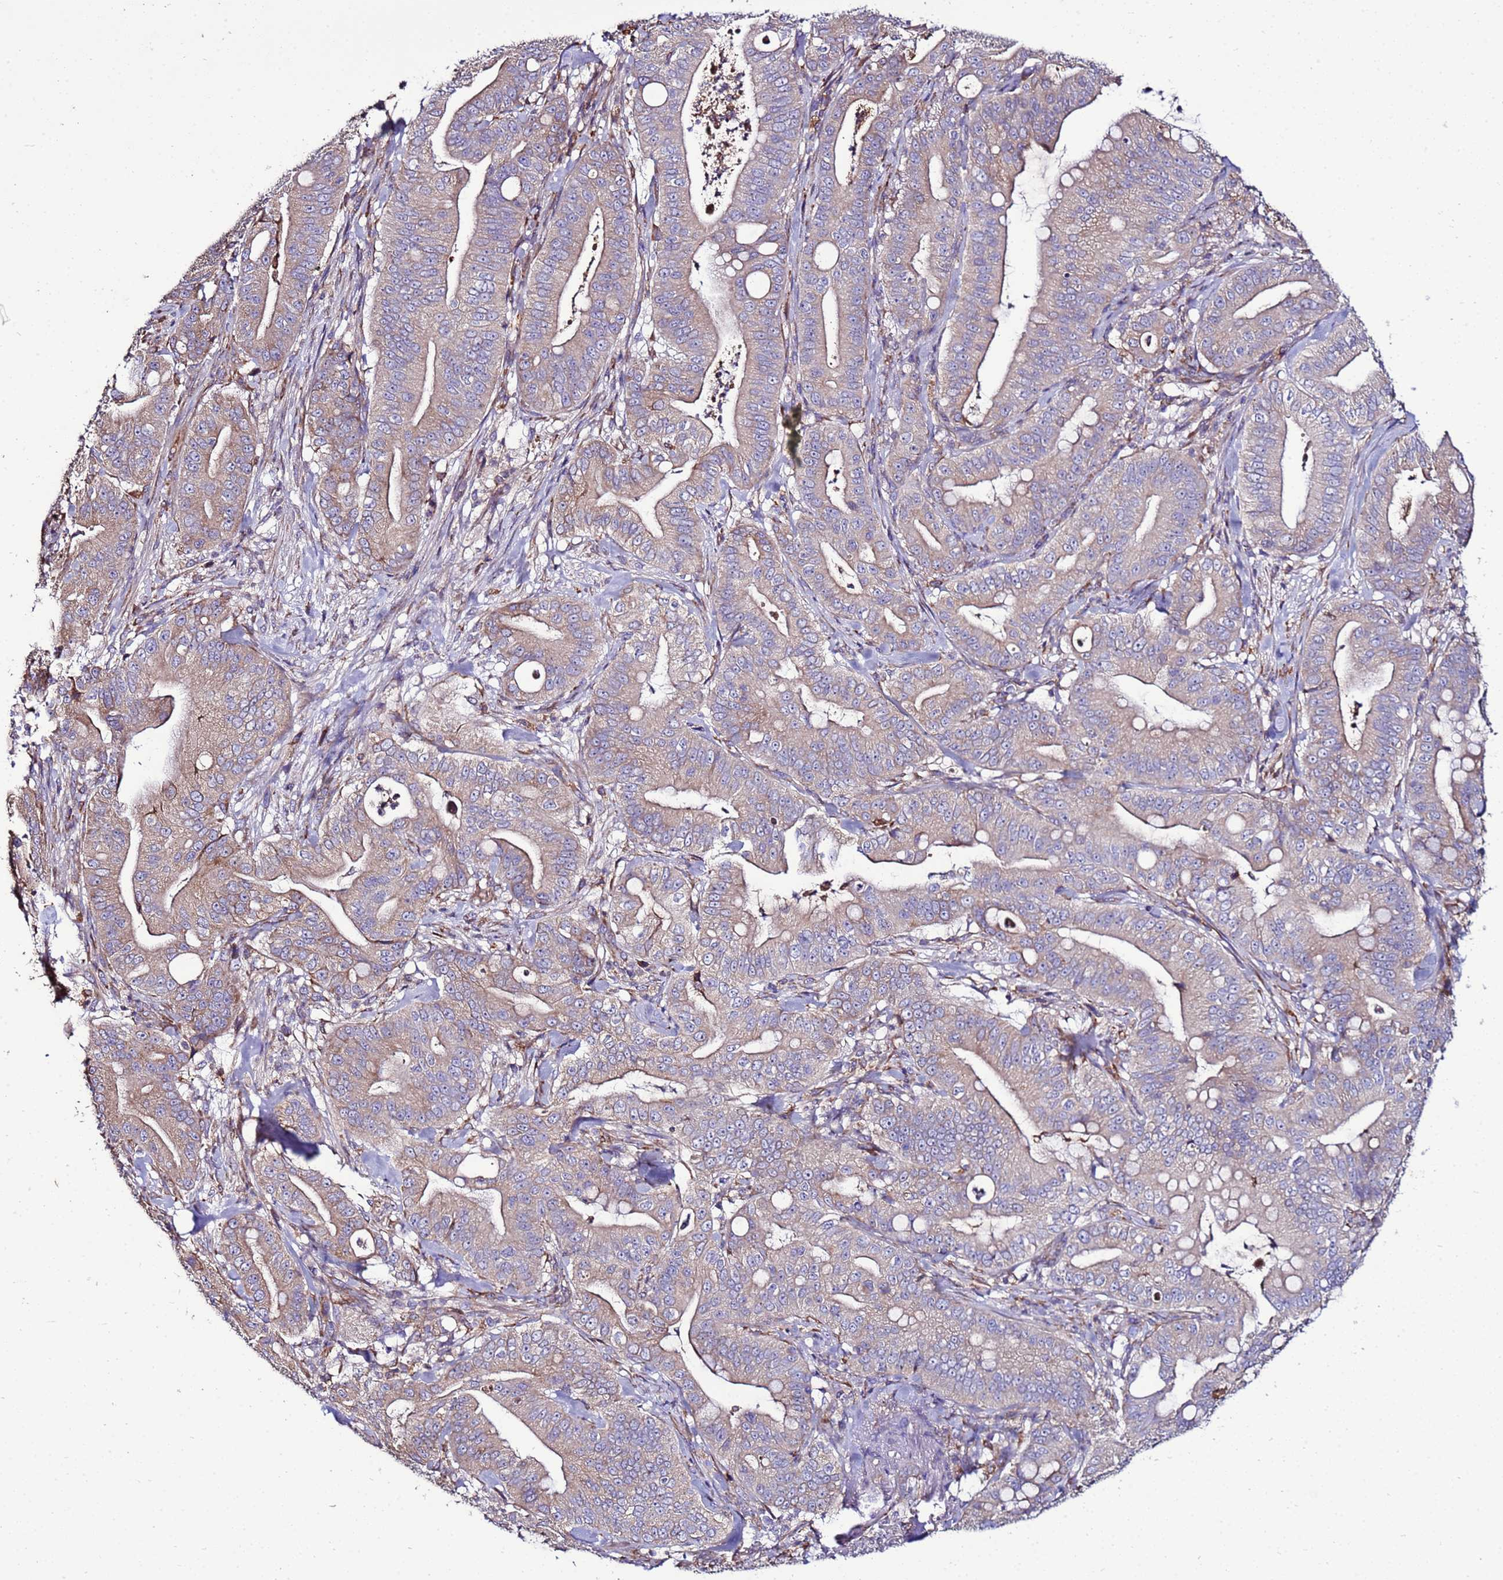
{"staining": {"intensity": "weak", "quantity": "25%-75%", "location": "cytoplasmic/membranous"}, "tissue": "pancreatic cancer", "cell_type": "Tumor cells", "image_type": "cancer", "snomed": [{"axis": "morphology", "description": "Adenocarcinoma, NOS"}, {"axis": "topography", "description": "Pancreas"}], "caption": "Adenocarcinoma (pancreatic) stained with a brown dye shows weak cytoplasmic/membranous positive expression in about 25%-75% of tumor cells.", "gene": "ANTKMT", "patient": {"sex": "male", "age": 71}}